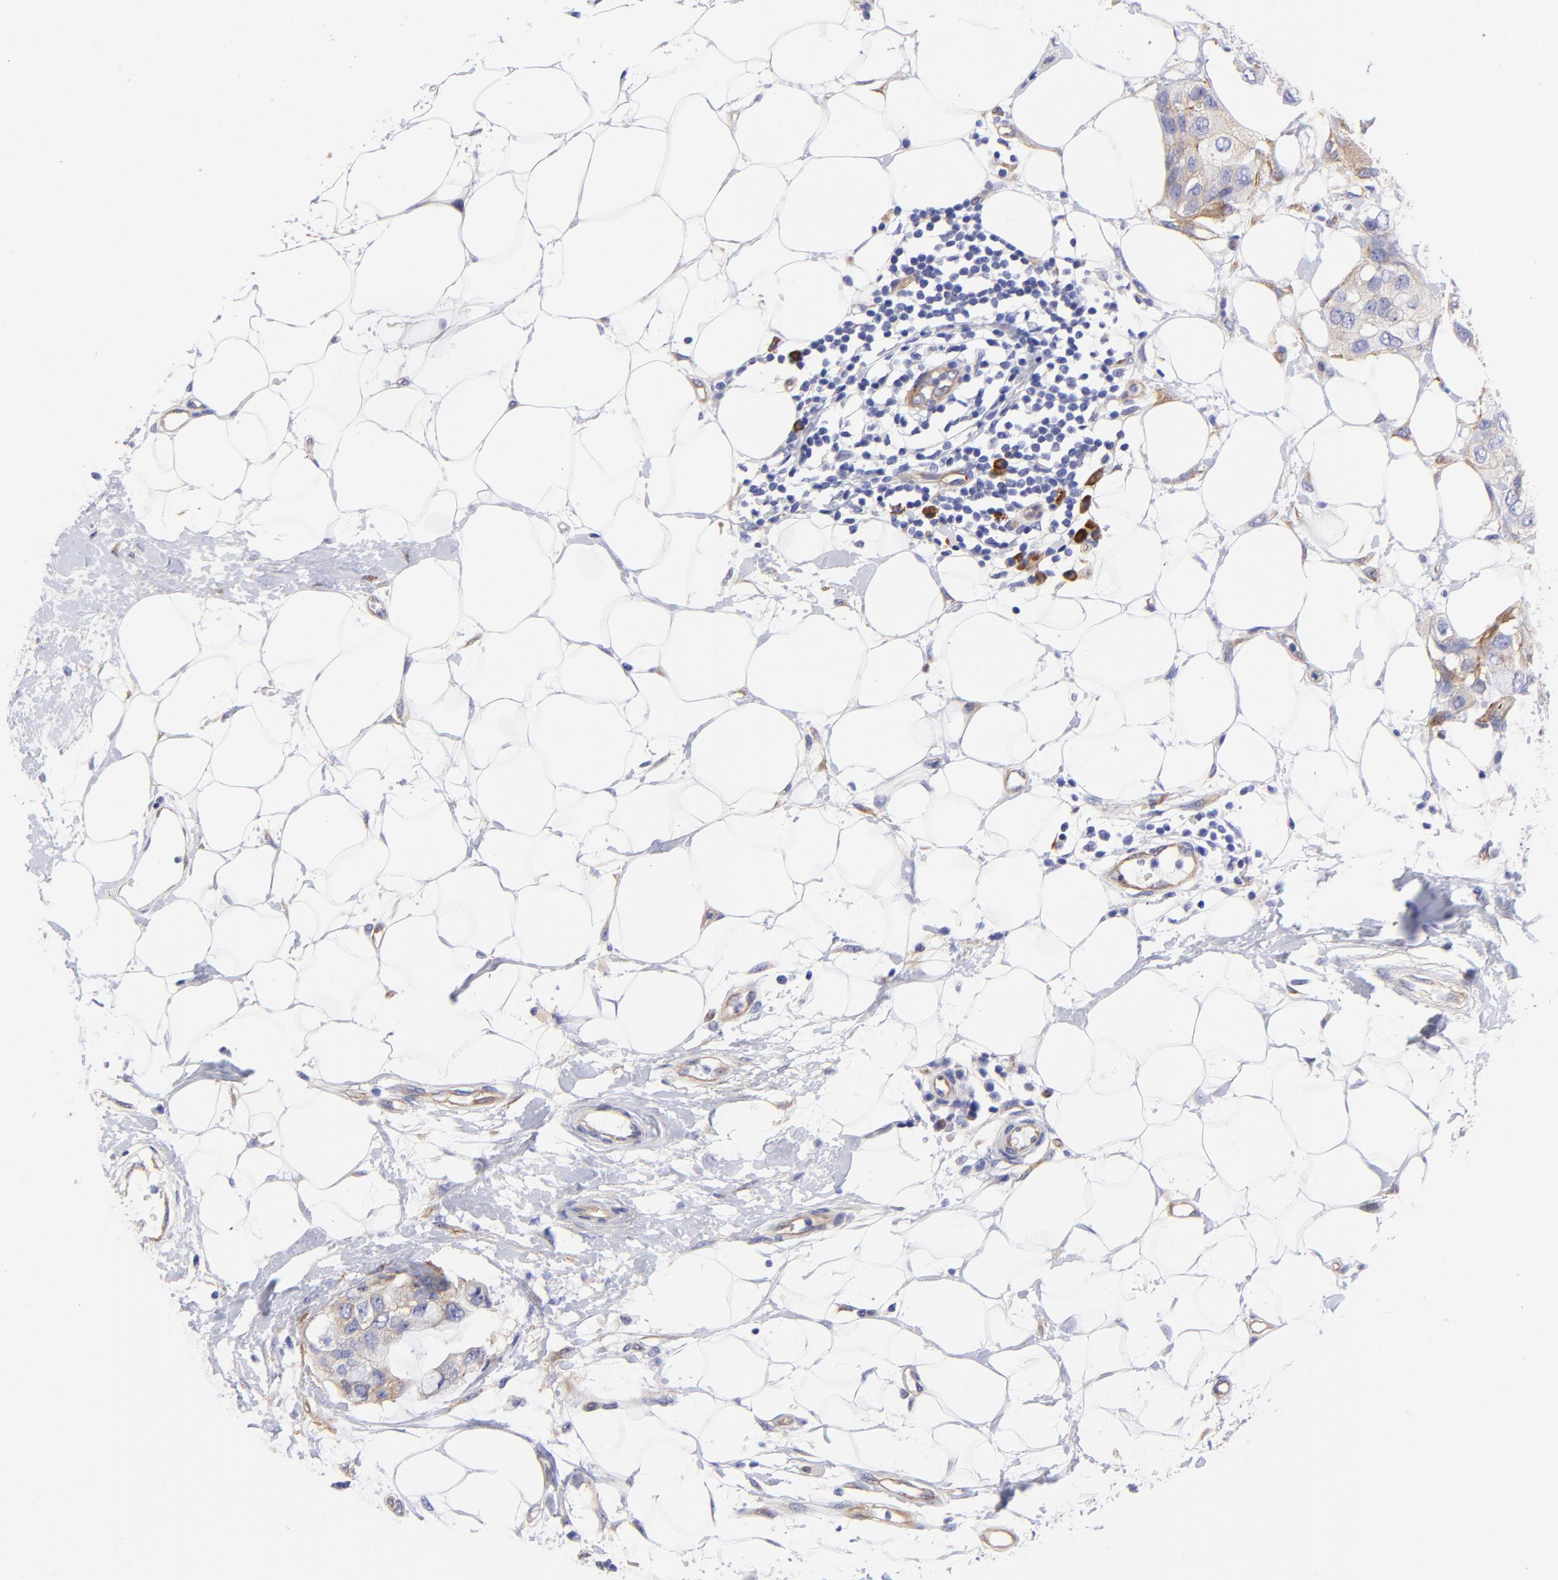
{"staining": {"intensity": "weak", "quantity": "<25%", "location": "cytoplasmic/membranous"}, "tissue": "breast cancer", "cell_type": "Tumor cells", "image_type": "cancer", "snomed": [{"axis": "morphology", "description": "Duct carcinoma"}, {"axis": "topography", "description": "Breast"}], "caption": "Breast cancer was stained to show a protein in brown. There is no significant staining in tumor cells.", "gene": "PPFIBP1", "patient": {"sex": "female", "age": 40}}